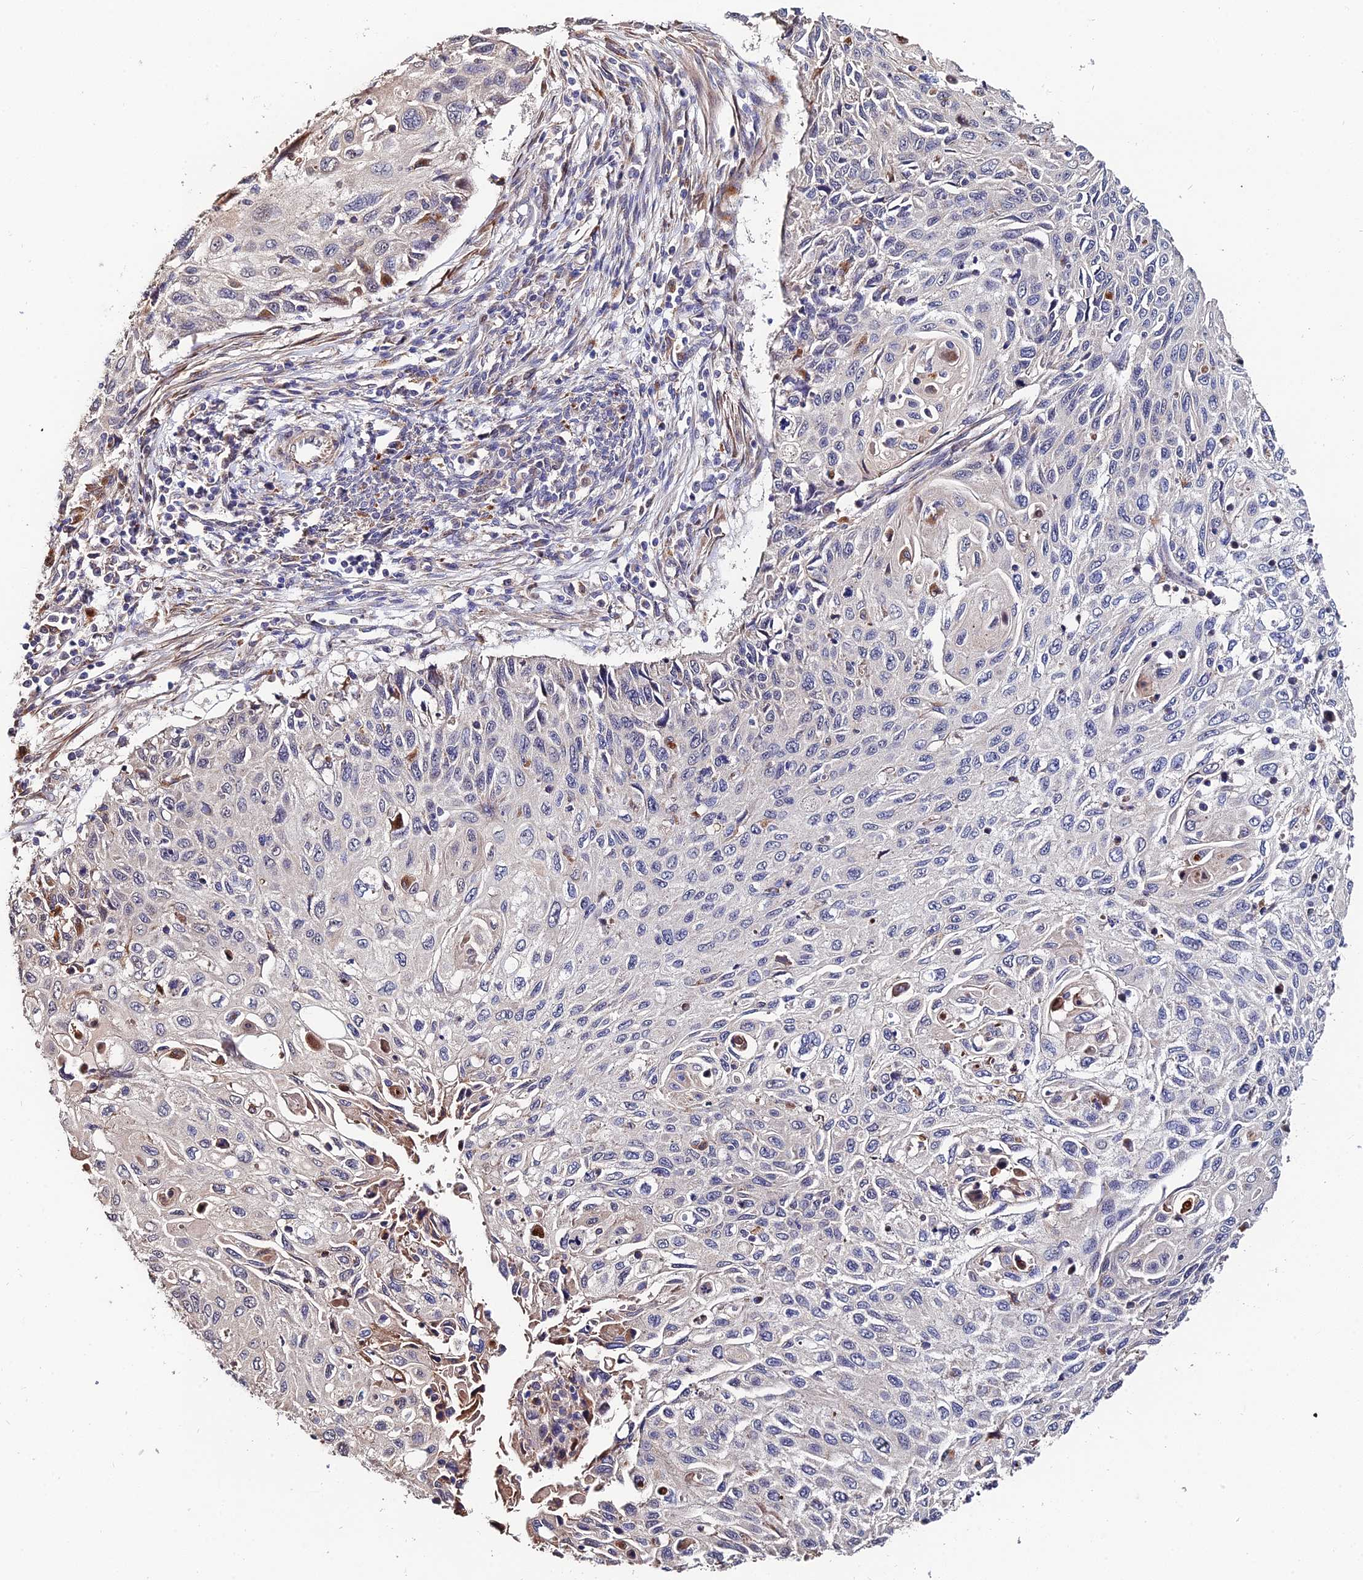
{"staining": {"intensity": "negative", "quantity": "none", "location": "none"}, "tissue": "cervical cancer", "cell_type": "Tumor cells", "image_type": "cancer", "snomed": [{"axis": "morphology", "description": "Squamous cell carcinoma, NOS"}, {"axis": "topography", "description": "Cervix"}], "caption": "Protein analysis of cervical cancer (squamous cell carcinoma) exhibits no significant expression in tumor cells. Brightfield microscopy of immunohistochemistry stained with DAB (brown) and hematoxylin (blue), captured at high magnification.", "gene": "ACTR5", "patient": {"sex": "female", "age": 70}}